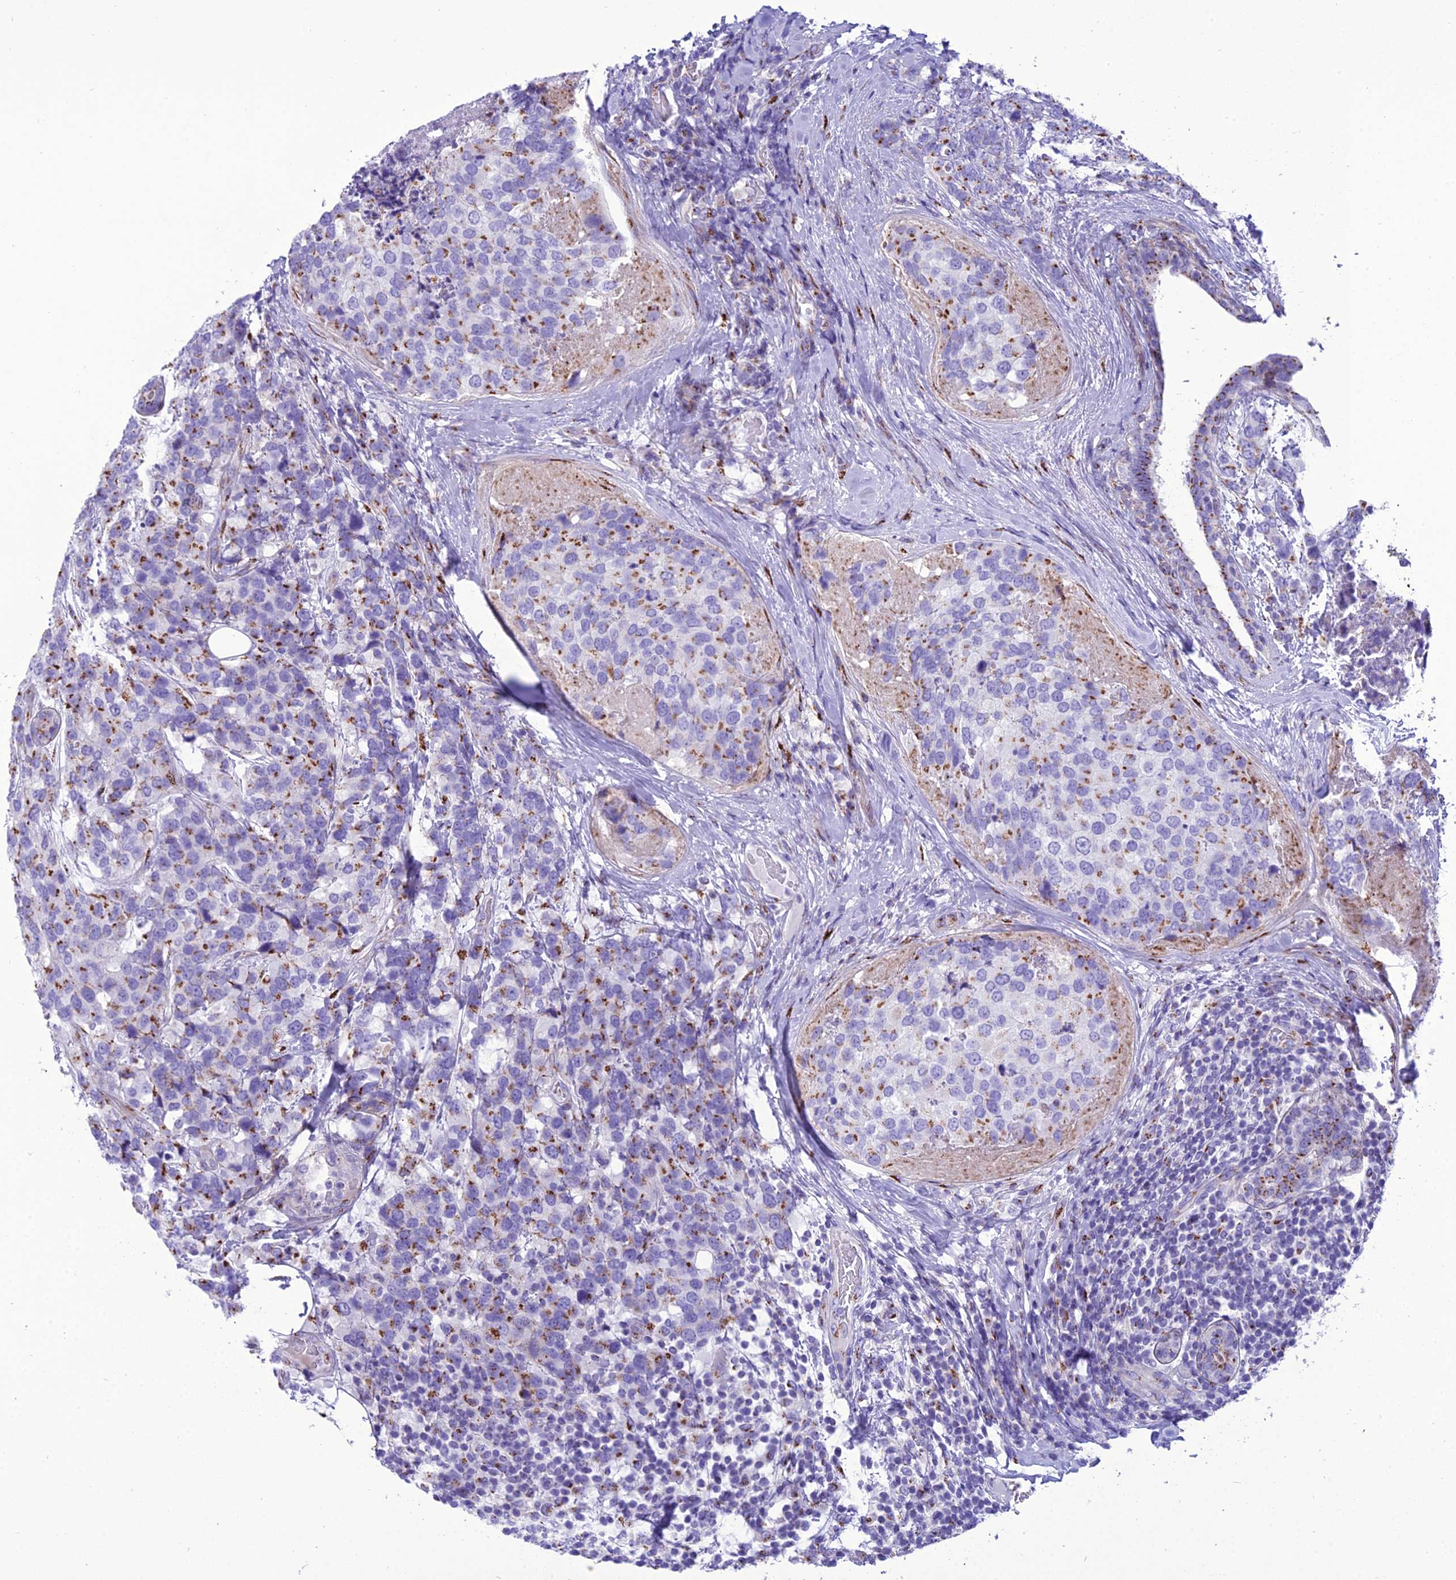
{"staining": {"intensity": "moderate", "quantity": ">75%", "location": "cytoplasmic/membranous"}, "tissue": "breast cancer", "cell_type": "Tumor cells", "image_type": "cancer", "snomed": [{"axis": "morphology", "description": "Lobular carcinoma"}, {"axis": "topography", "description": "Breast"}], "caption": "Approximately >75% of tumor cells in breast lobular carcinoma exhibit moderate cytoplasmic/membranous protein staining as visualized by brown immunohistochemical staining.", "gene": "GOLM2", "patient": {"sex": "female", "age": 59}}